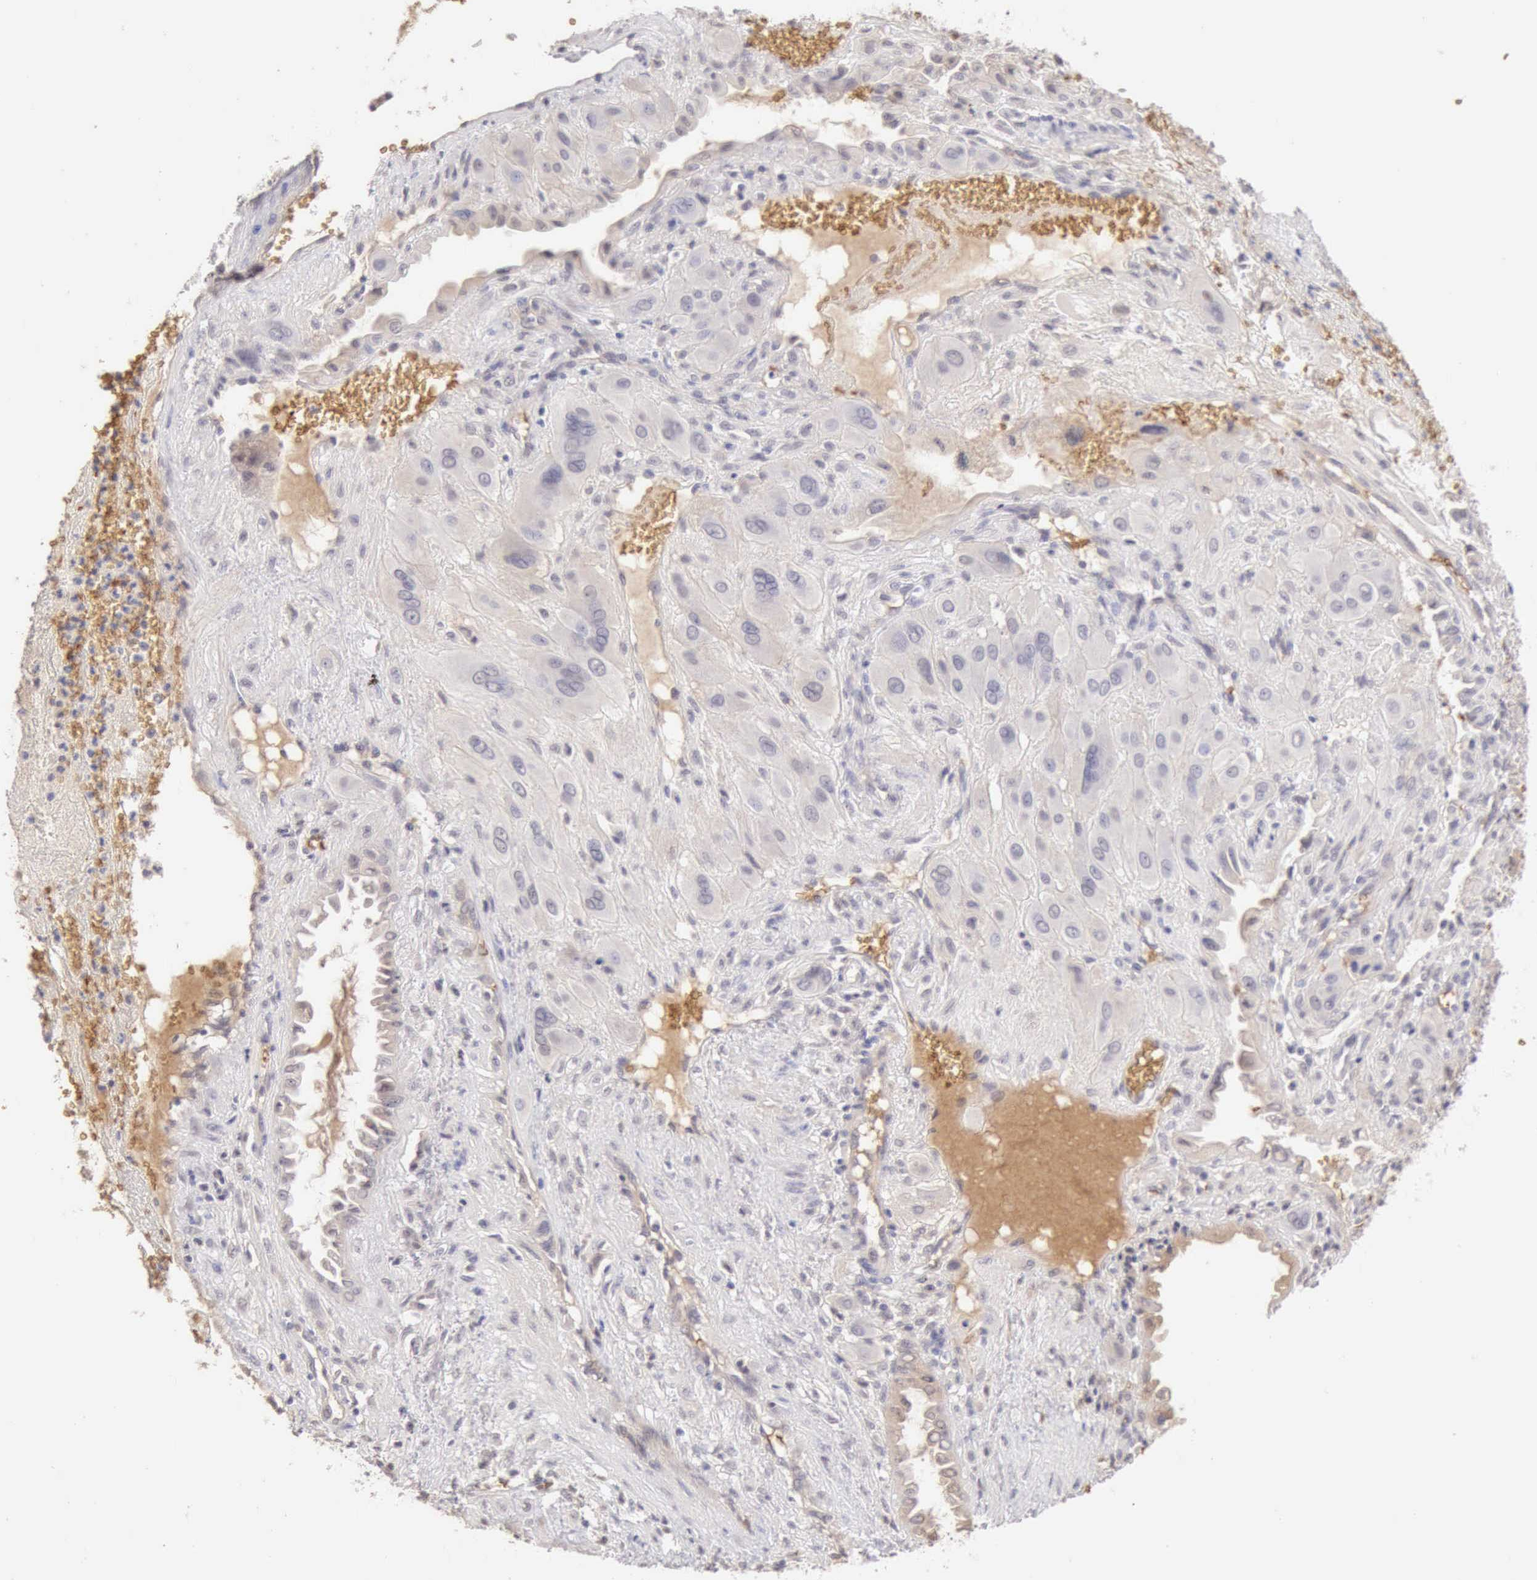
{"staining": {"intensity": "negative", "quantity": "none", "location": "none"}, "tissue": "cervical cancer", "cell_type": "Tumor cells", "image_type": "cancer", "snomed": [{"axis": "morphology", "description": "Squamous cell carcinoma, NOS"}, {"axis": "topography", "description": "Cervix"}], "caption": "Tumor cells are negative for protein expression in human squamous cell carcinoma (cervical).", "gene": "CFI", "patient": {"sex": "female", "age": 34}}